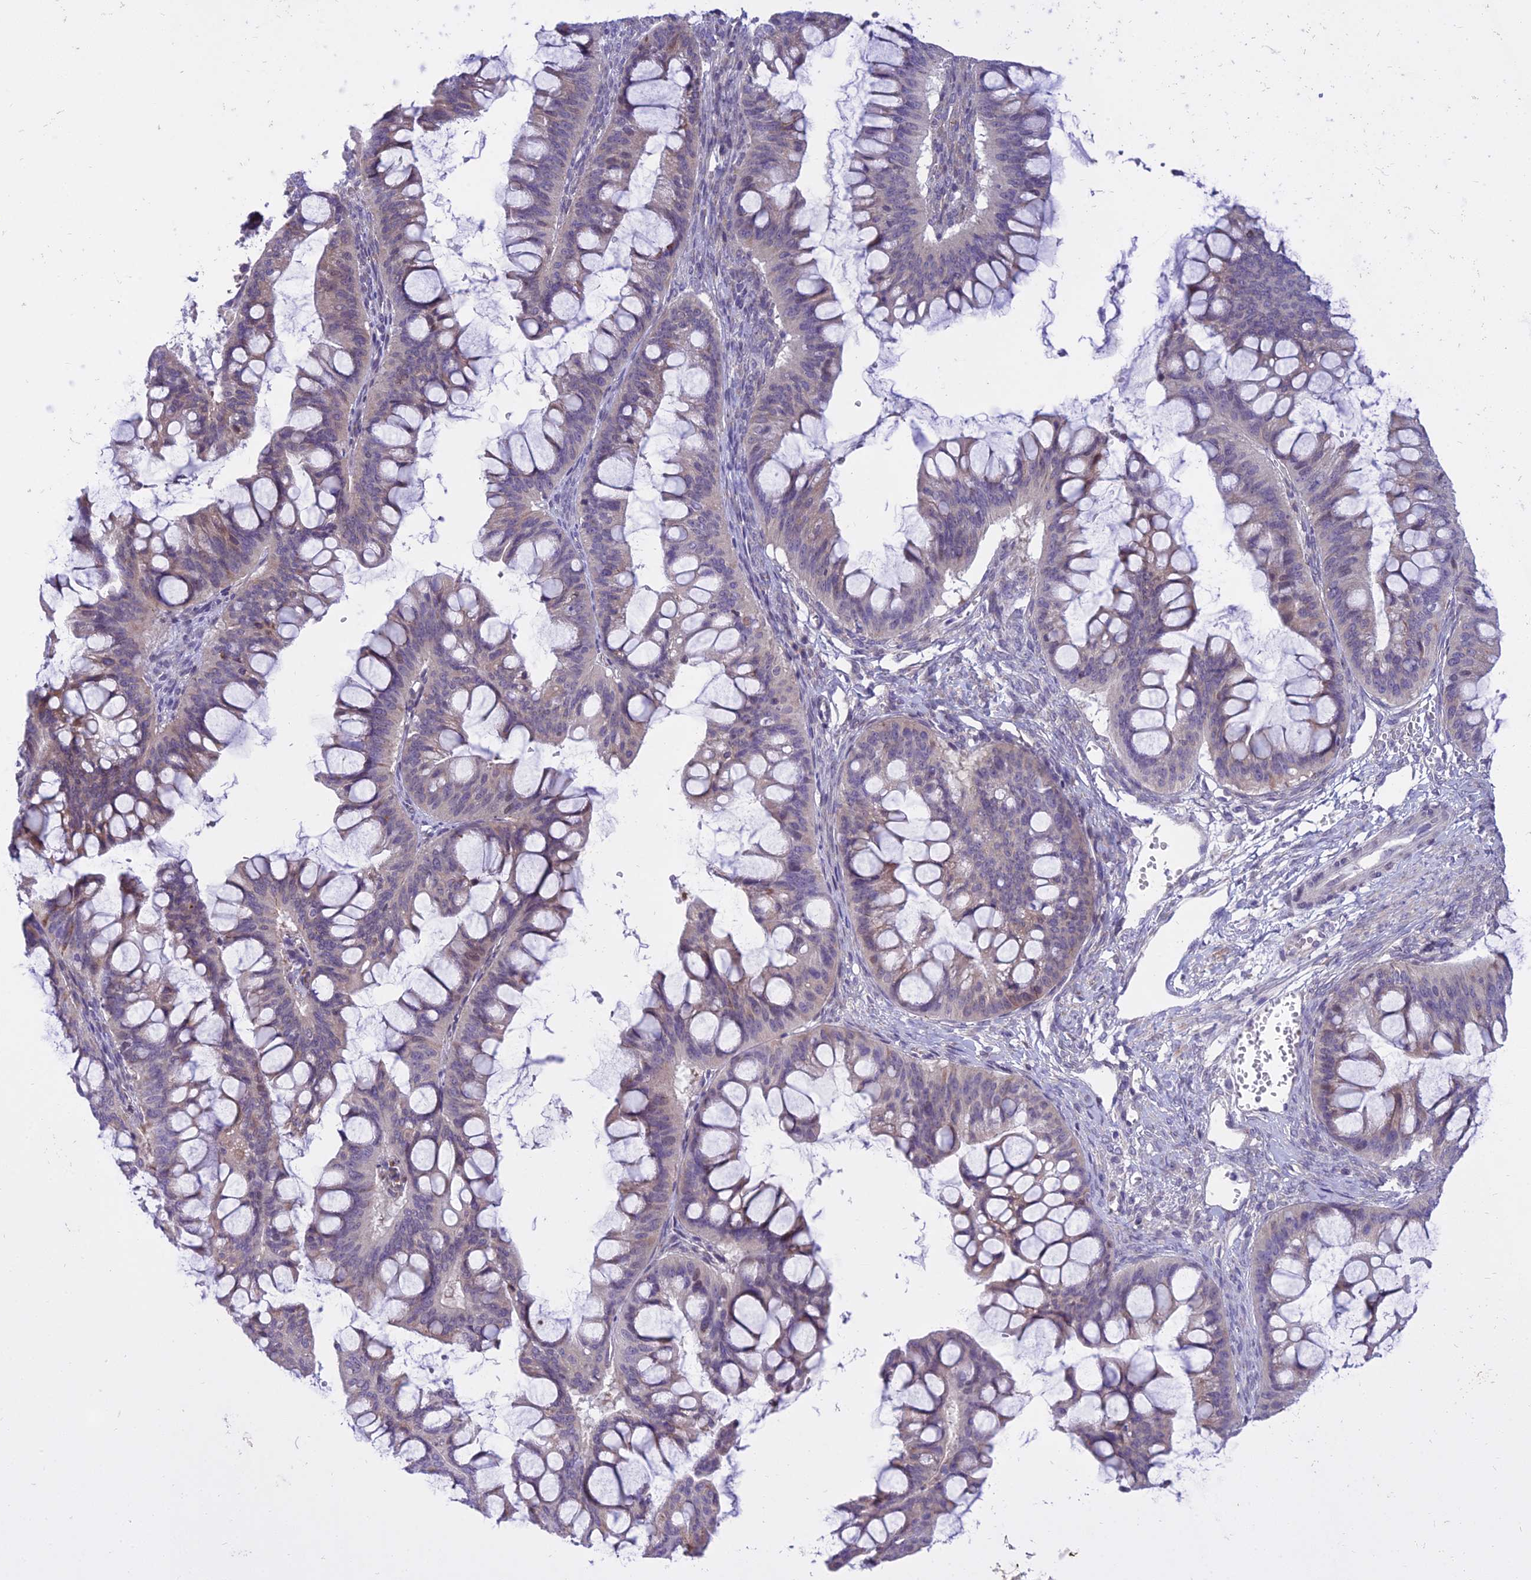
{"staining": {"intensity": "weak", "quantity": "<25%", "location": "cytoplasmic/membranous"}, "tissue": "ovarian cancer", "cell_type": "Tumor cells", "image_type": "cancer", "snomed": [{"axis": "morphology", "description": "Cystadenocarcinoma, mucinous, NOS"}, {"axis": "topography", "description": "Ovary"}], "caption": "IHC micrograph of neoplastic tissue: ovarian cancer (mucinous cystadenocarcinoma) stained with DAB exhibits no significant protein positivity in tumor cells.", "gene": "NEURL2", "patient": {"sex": "female", "age": 73}}